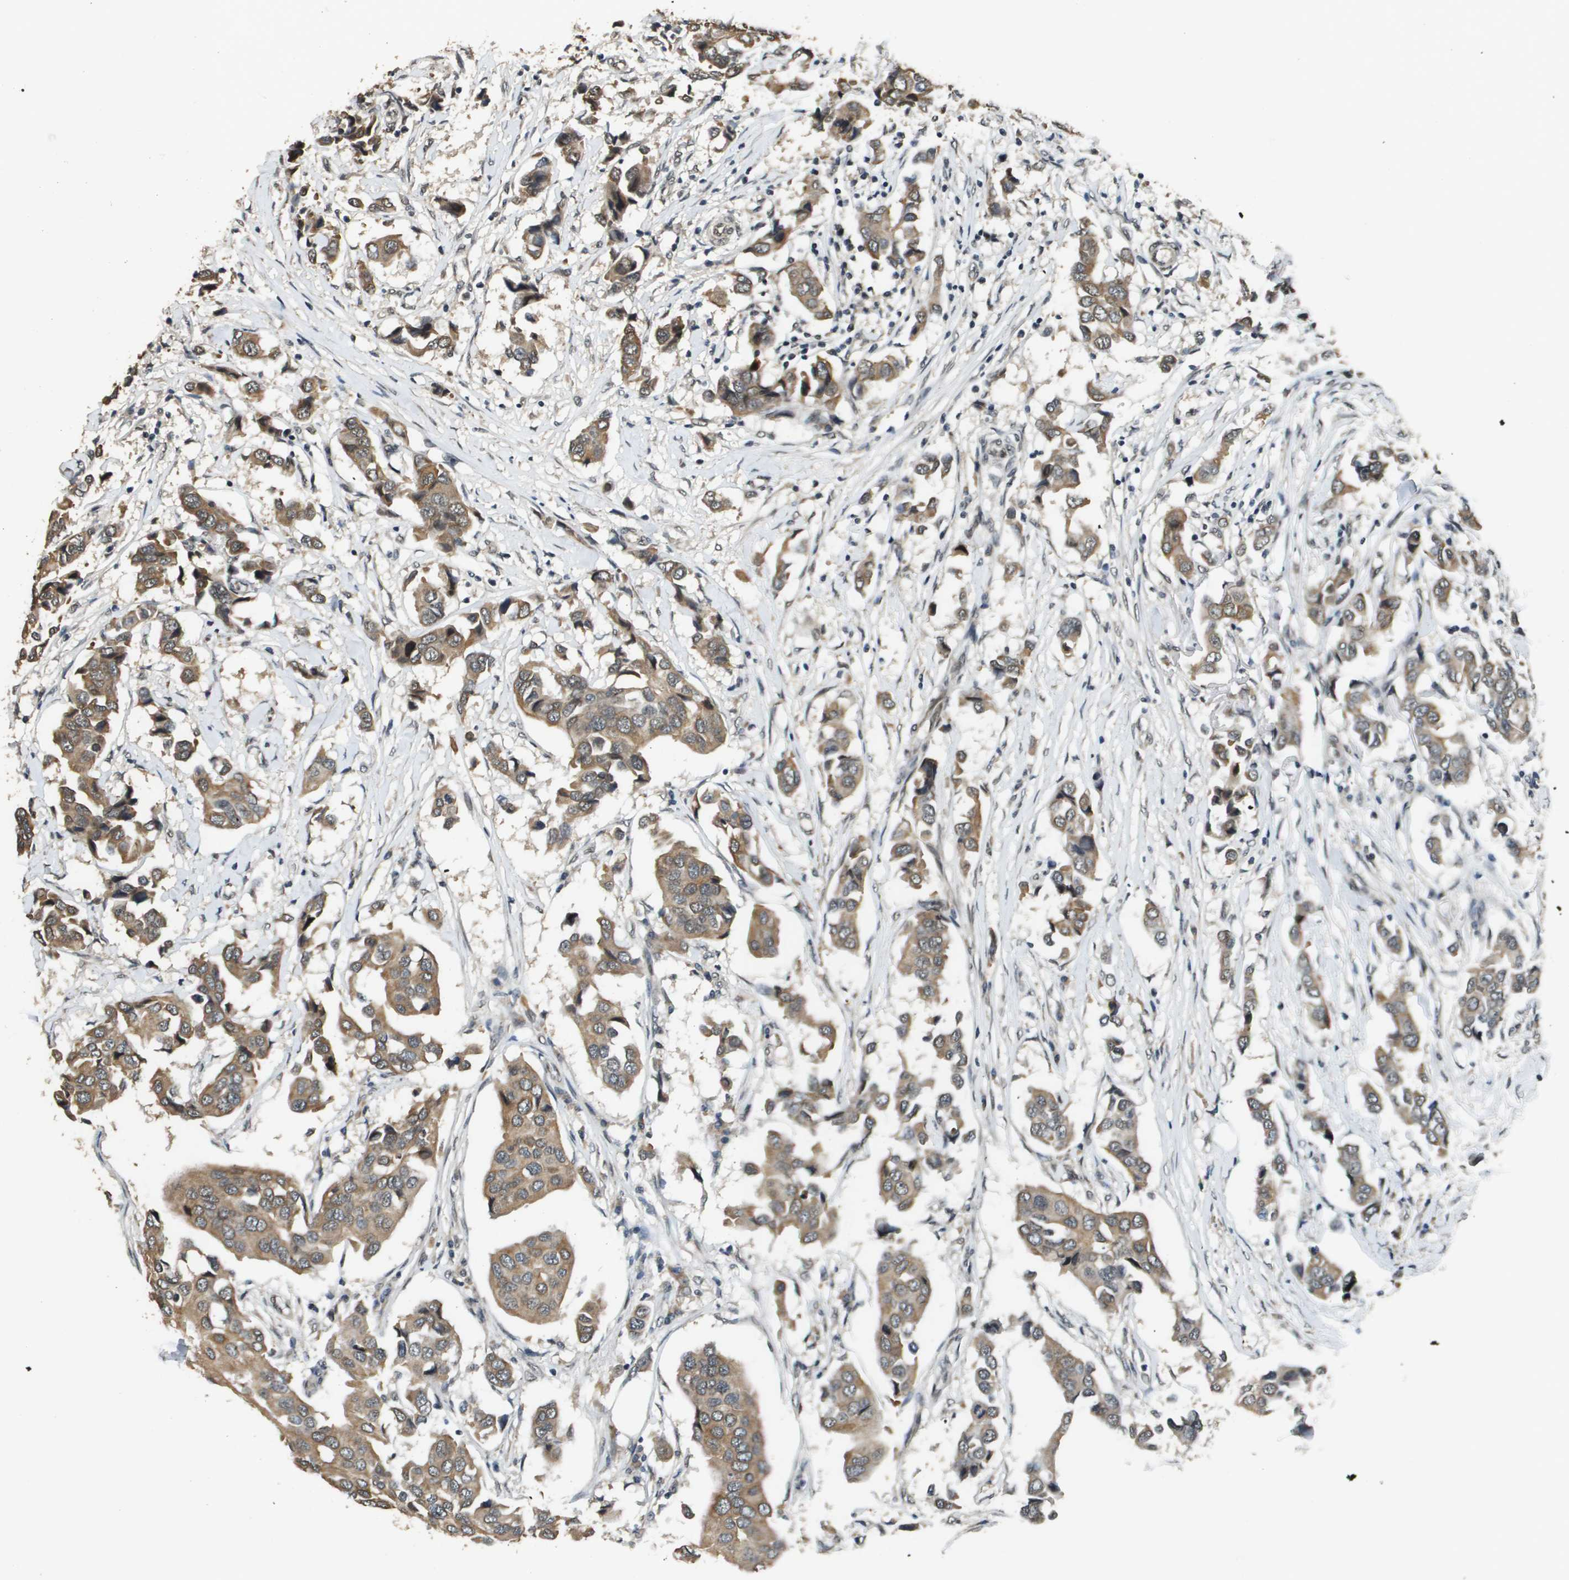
{"staining": {"intensity": "moderate", "quantity": ">75%", "location": "cytoplasmic/membranous"}, "tissue": "breast cancer", "cell_type": "Tumor cells", "image_type": "cancer", "snomed": [{"axis": "morphology", "description": "Duct carcinoma"}, {"axis": "topography", "description": "Breast"}], "caption": "Protein staining shows moderate cytoplasmic/membranous positivity in approximately >75% of tumor cells in breast infiltrating ductal carcinoma.", "gene": "FANCC", "patient": {"sex": "female", "age": 80}}